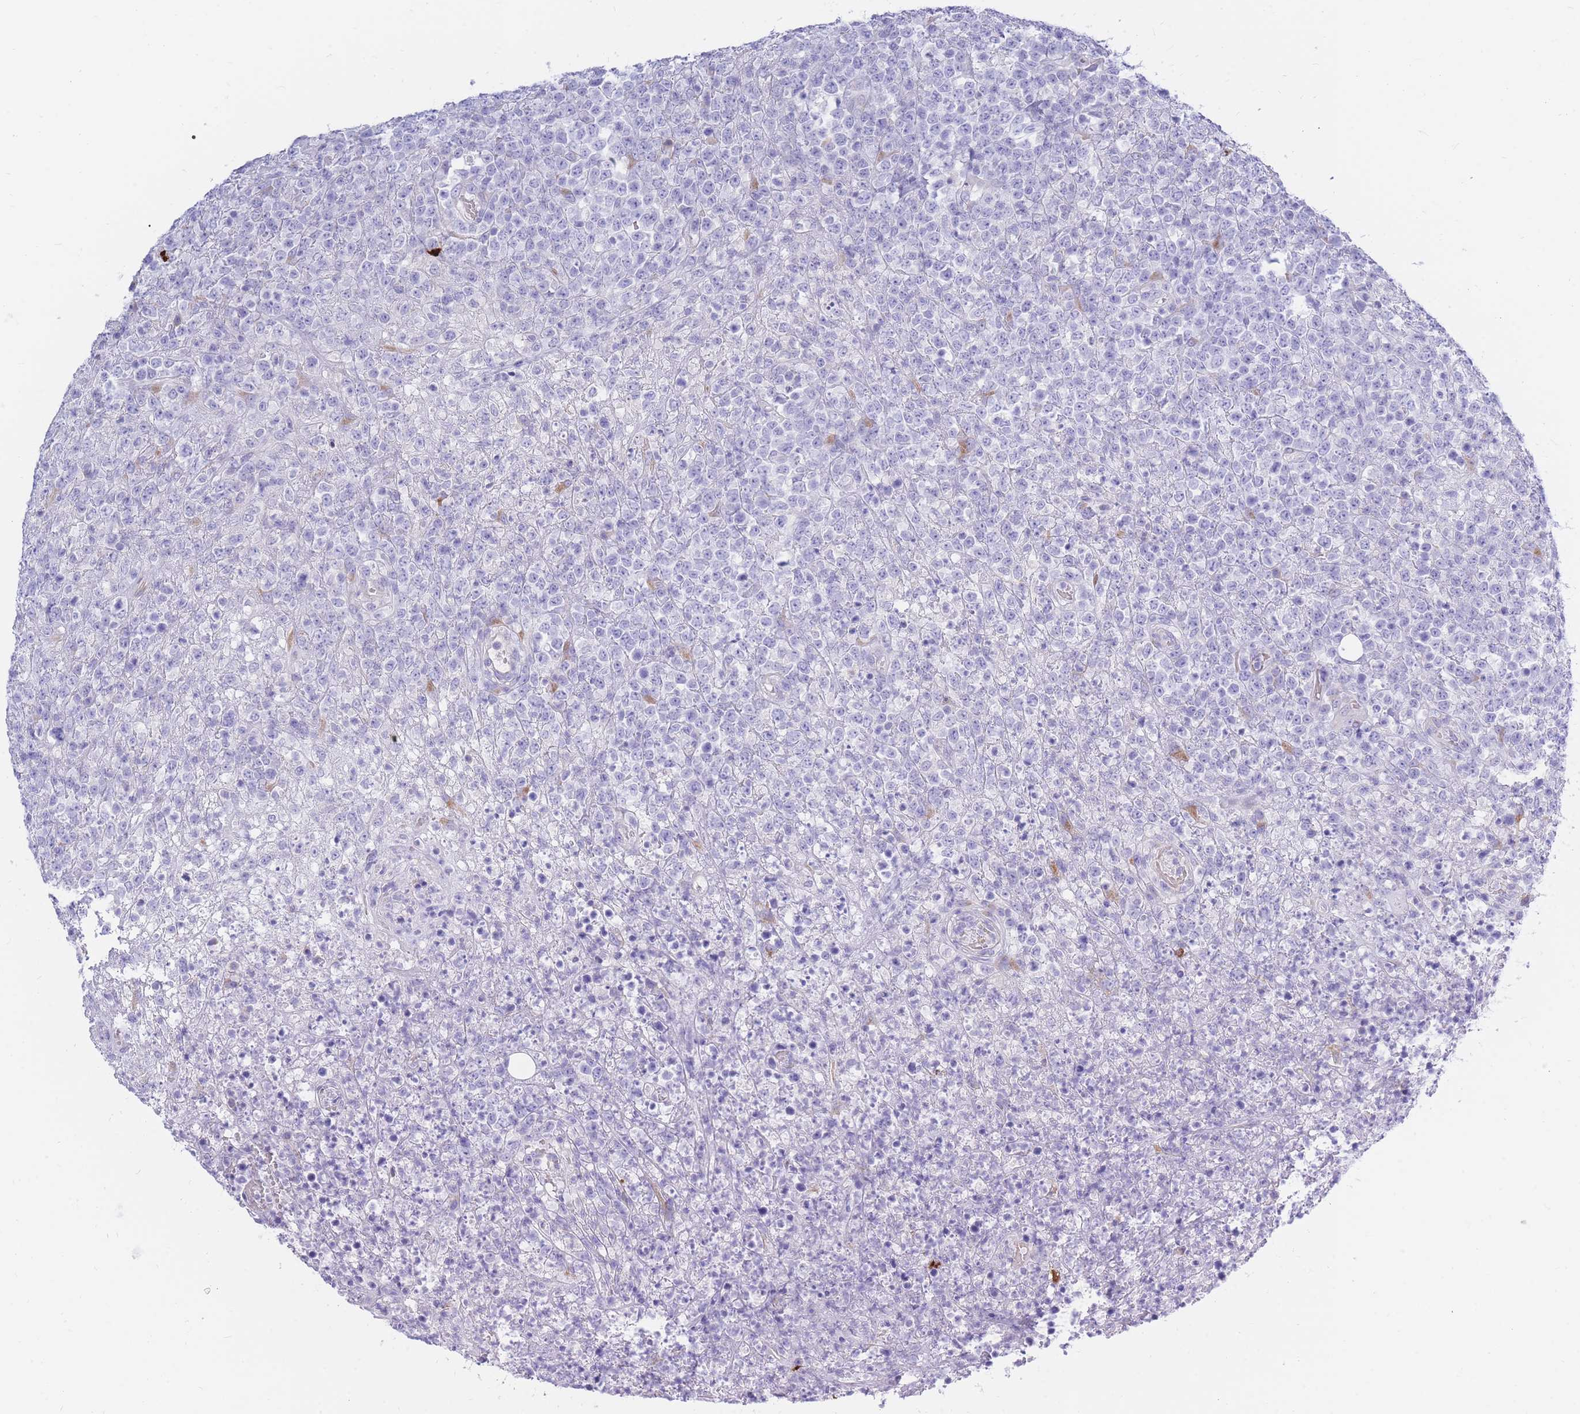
{"staining": {"intensity": "negative", "quantity": "none", "location": "none"}, "tissue": "lymphoma", "cell_type": "Tumor cells", "image_type": "cancer", "snomed": [{"axis": "morphology", "description": "Malignant lymphoma, non-Hodgkin's type, High grade"}, {"axis": "topography", "description": "Colon"}], "caption": "Histopathology image shows no significant protein expression in tumor cells of lymphoma.", "gene": "TPSD1", "patient": {"sex": "female", "age": 53}}